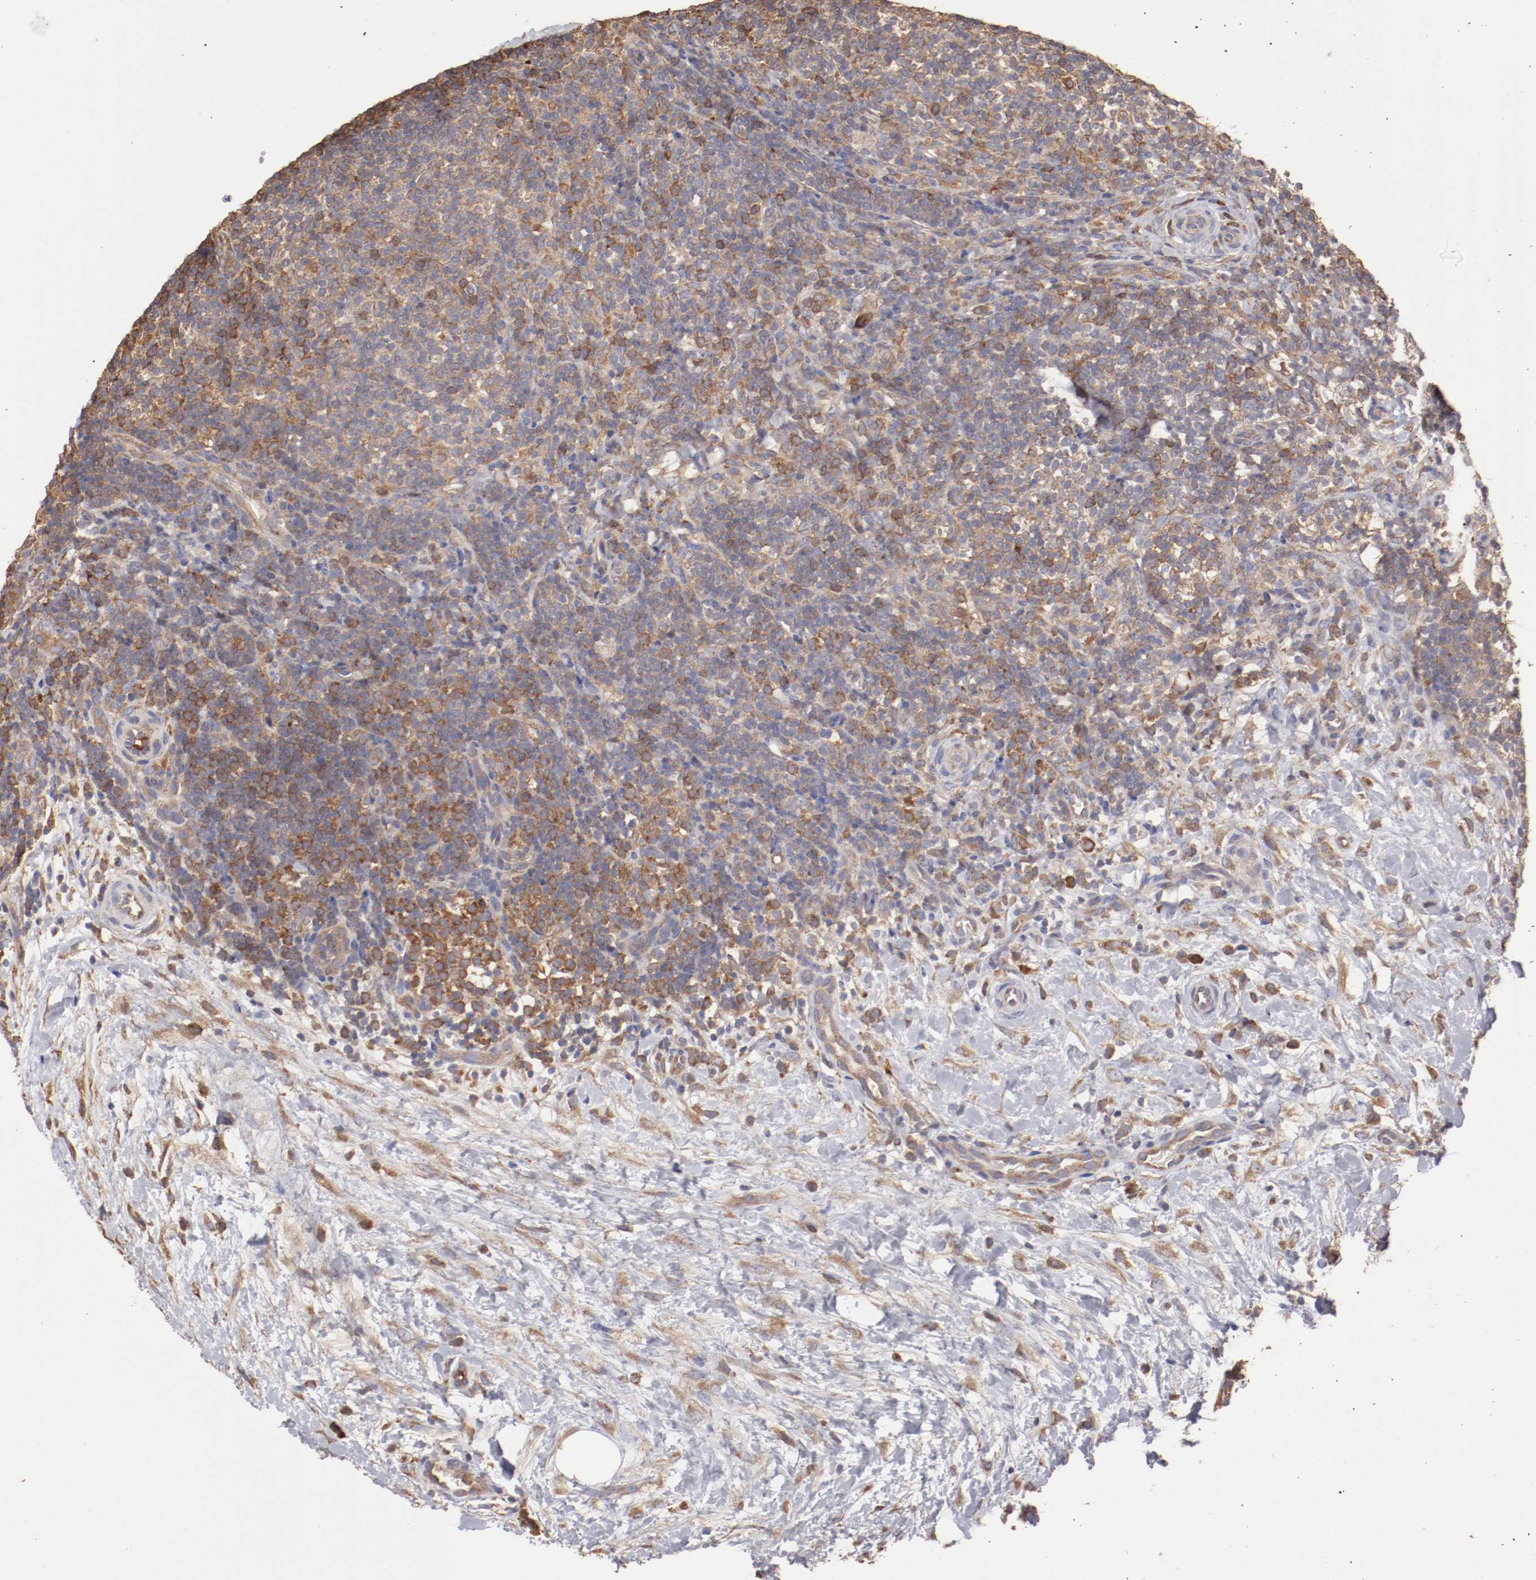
{"staining": {"intensity": "weak", "quantity": "25%-75%", "location": "cytoplasmic/membranous"}, "tissue": "lymphoma", "cell_type": "Tumor cells", "image_type": "cancer", "snomed": [{"axis": "morphology", "description": "Malignant lymphoma, non-Hodgkin's type, Low grade"}, {"axis": "topography", "description": "Lymph node"}], "caption": "Immunohistochemistry (IHC) of human lymphoma demonstrates low levels of weak cytoplasmic/membranous staining in approximately 25%-75% of tumor cells.", "gene": "NFKBIE", "patient": {"sex": "female", "age": 76}}